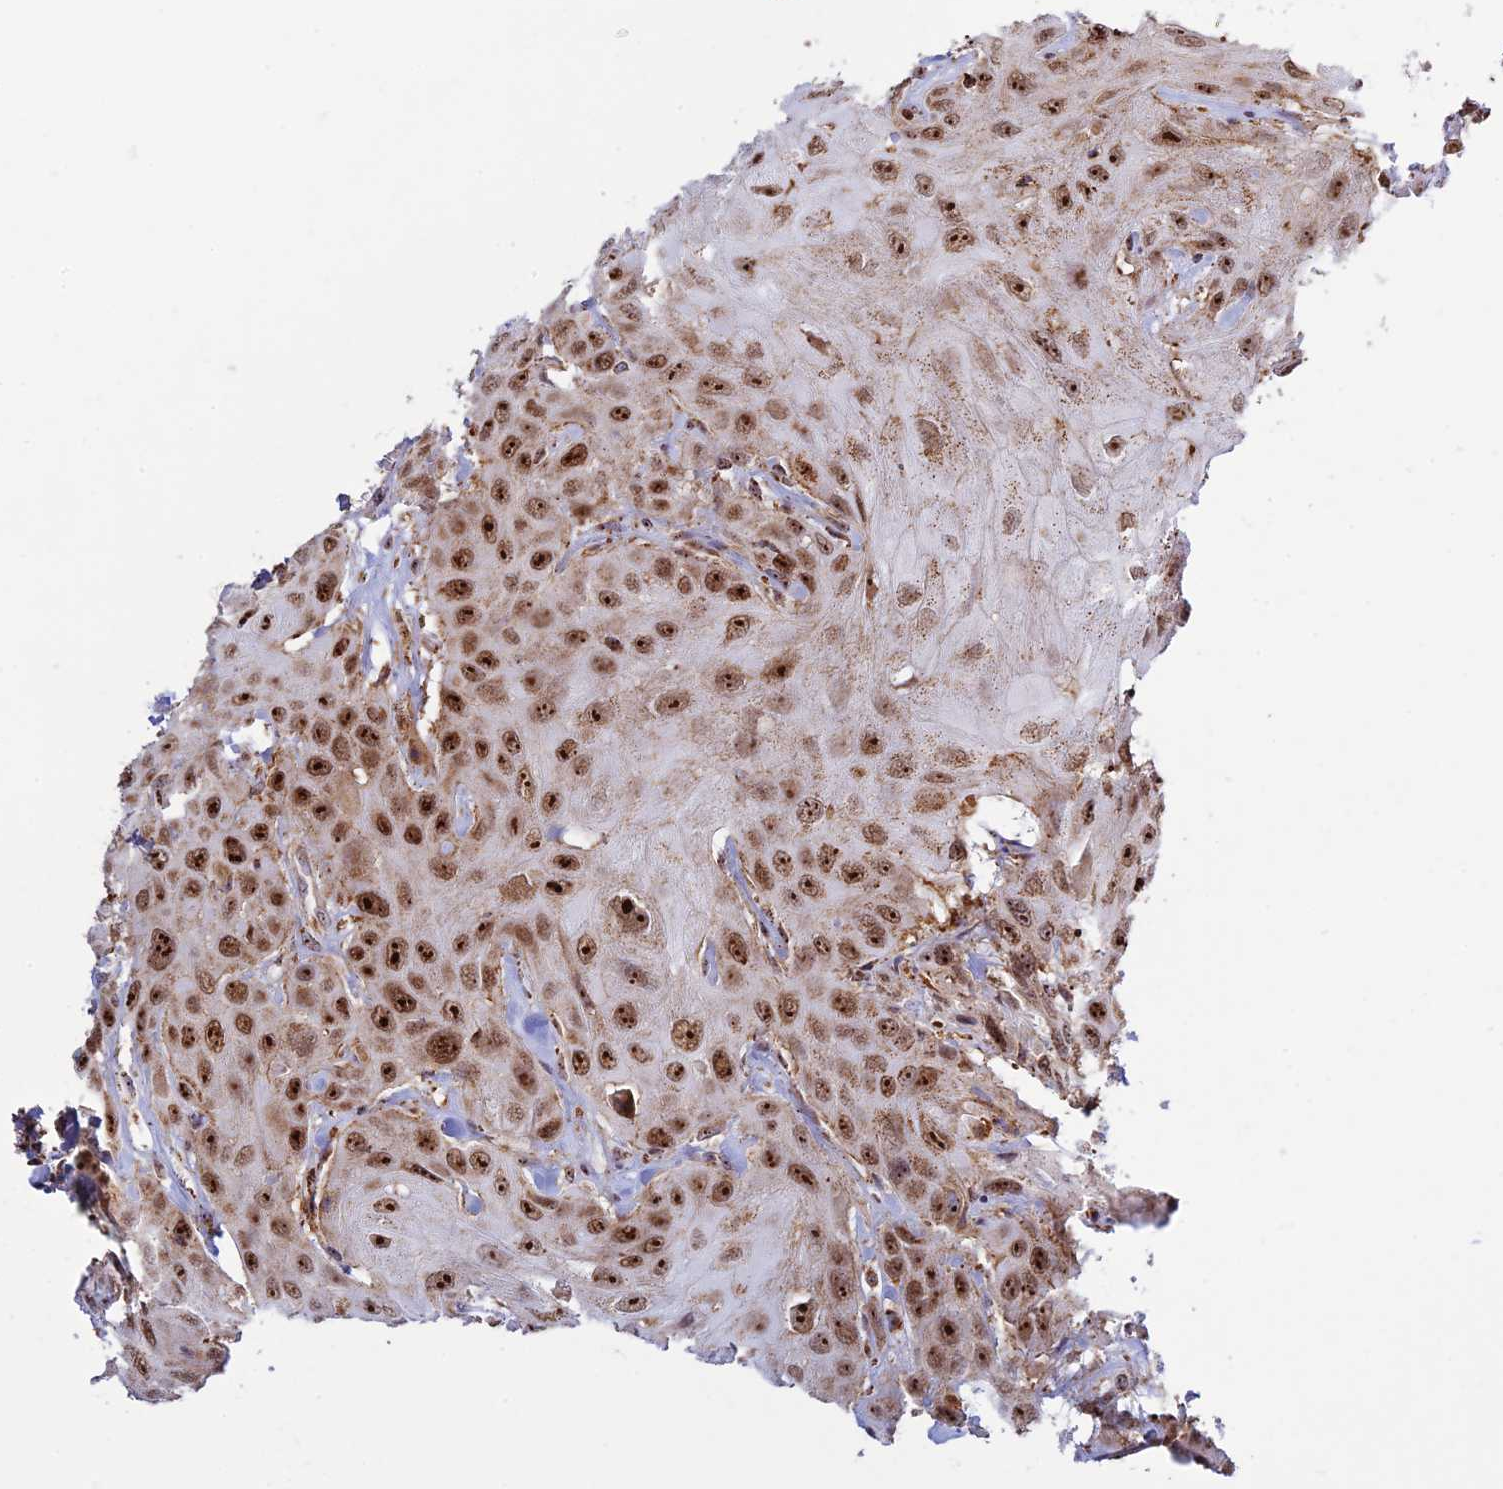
{"staining": {"intensity": "strong", "quantity": ">75%", "location": "nuclear"}, "tissue": "head and neck cancer", "cell_type": "Tumor cells", "image_type": "cancer", "snomed": [{"axis": "morphology", "description": "Squamous cell carcinoma, NOS"}, {"axis": "topography", "description": "Head-Neck"}], "caption": "DAB immunohistochemical staining of human head and neck cancer (squamous cell carcinoma) shows strong nuclear protein positivity in about >75% of tumor cells.", "gene": "POLR1G", "patient": {"sex": "male", "age": 81}}